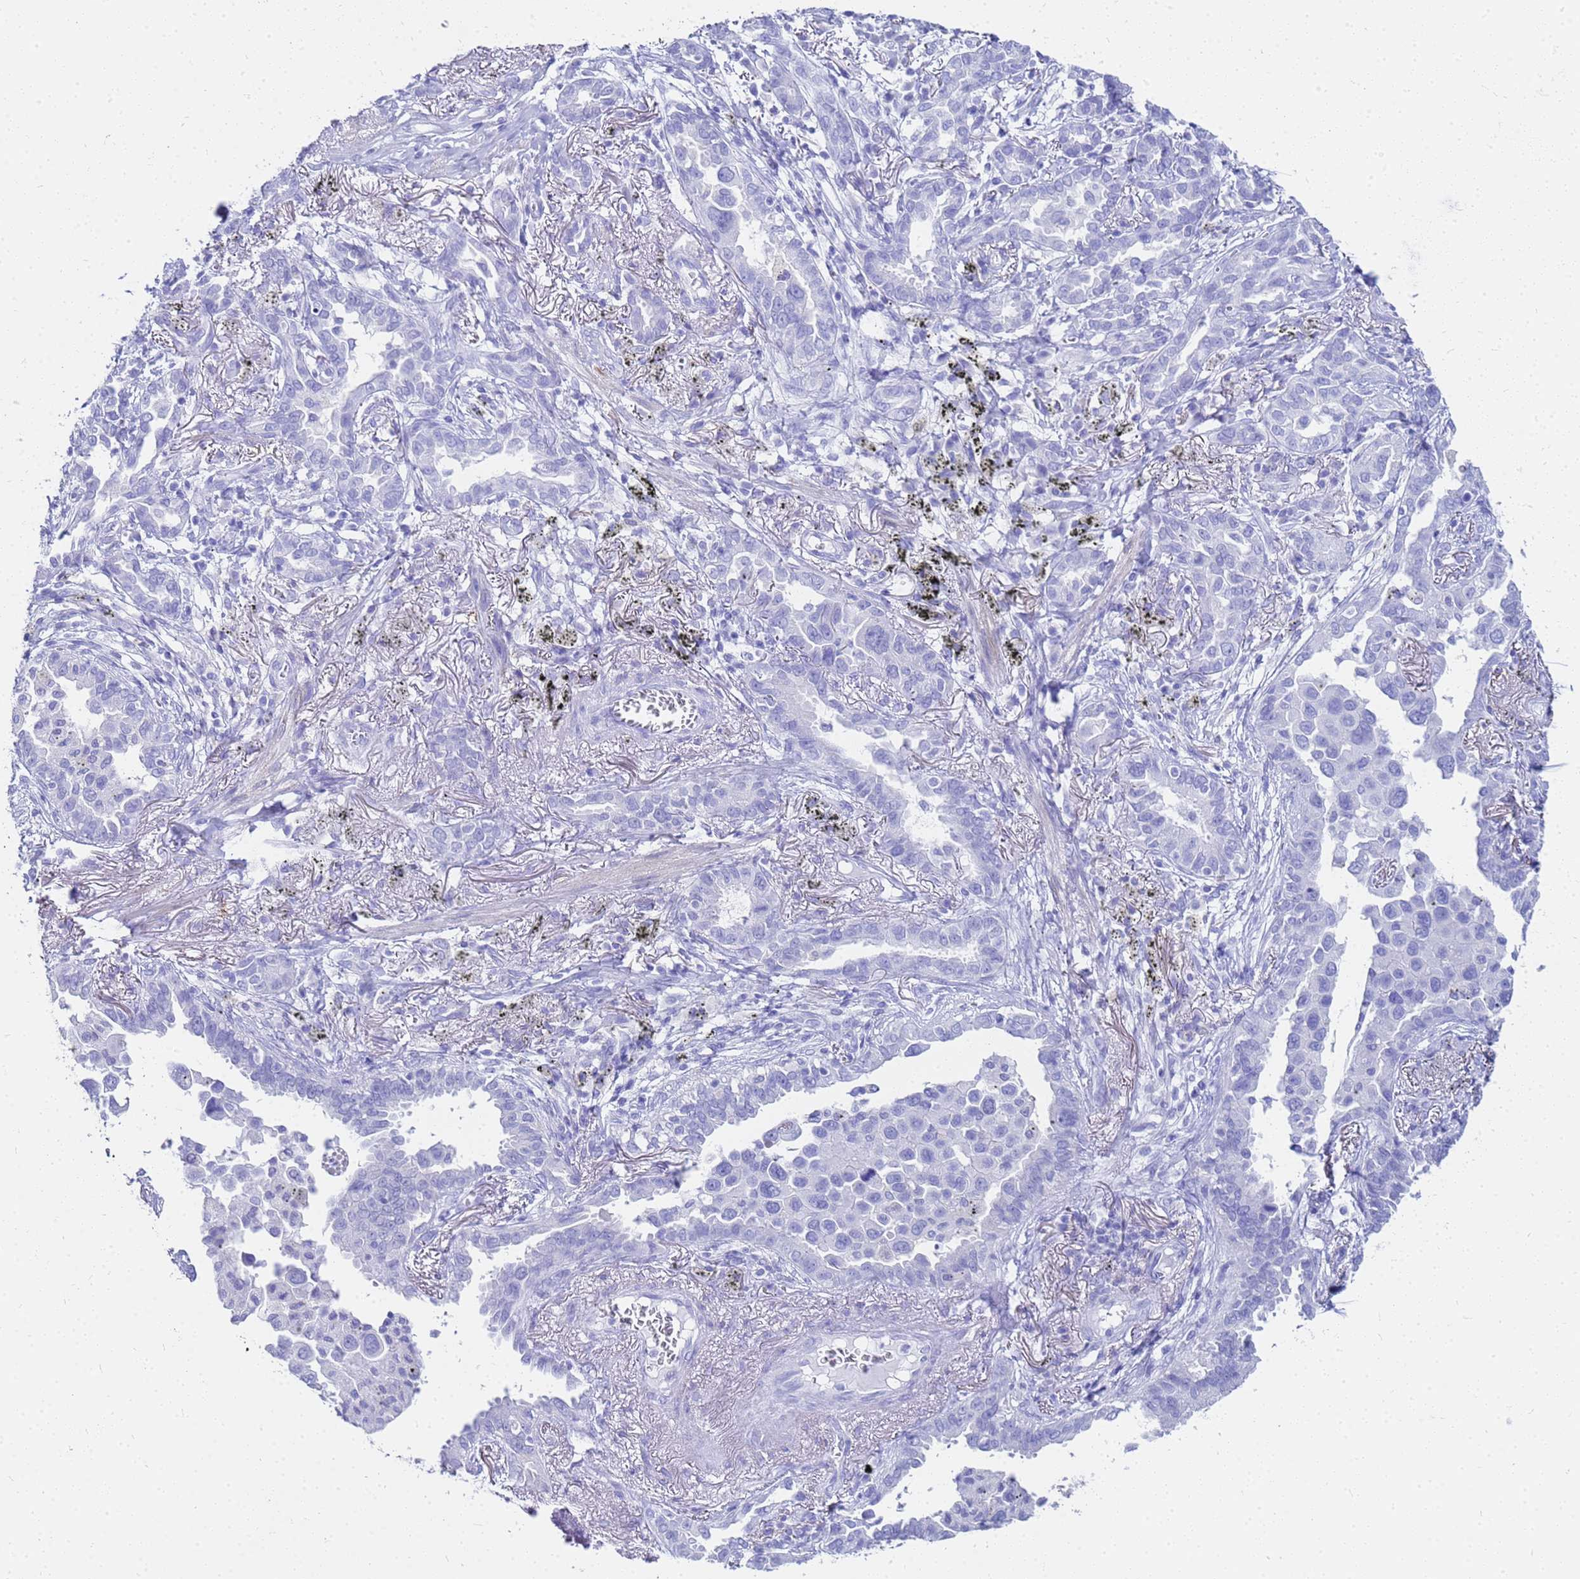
{"staining": {"intensity": "negative", "quantity": "none", "location": "none"}, "tissue": "lung cancer", "cell_type": "Tumor cells", "image_type": "cancer", "snomed": [{"axis": "morphology", "description": "Adenocarcinoma, NOS"}, {"axis": "topography", "description": "Lung"}], "caption": "Immunohistochemistry (IHC) histopathology image of human lung cancer stained for a protein (brown), which exhibits no staining in tumor cells.", "gene": "CKB", "patient": {"sex": "male", "age": 67}}